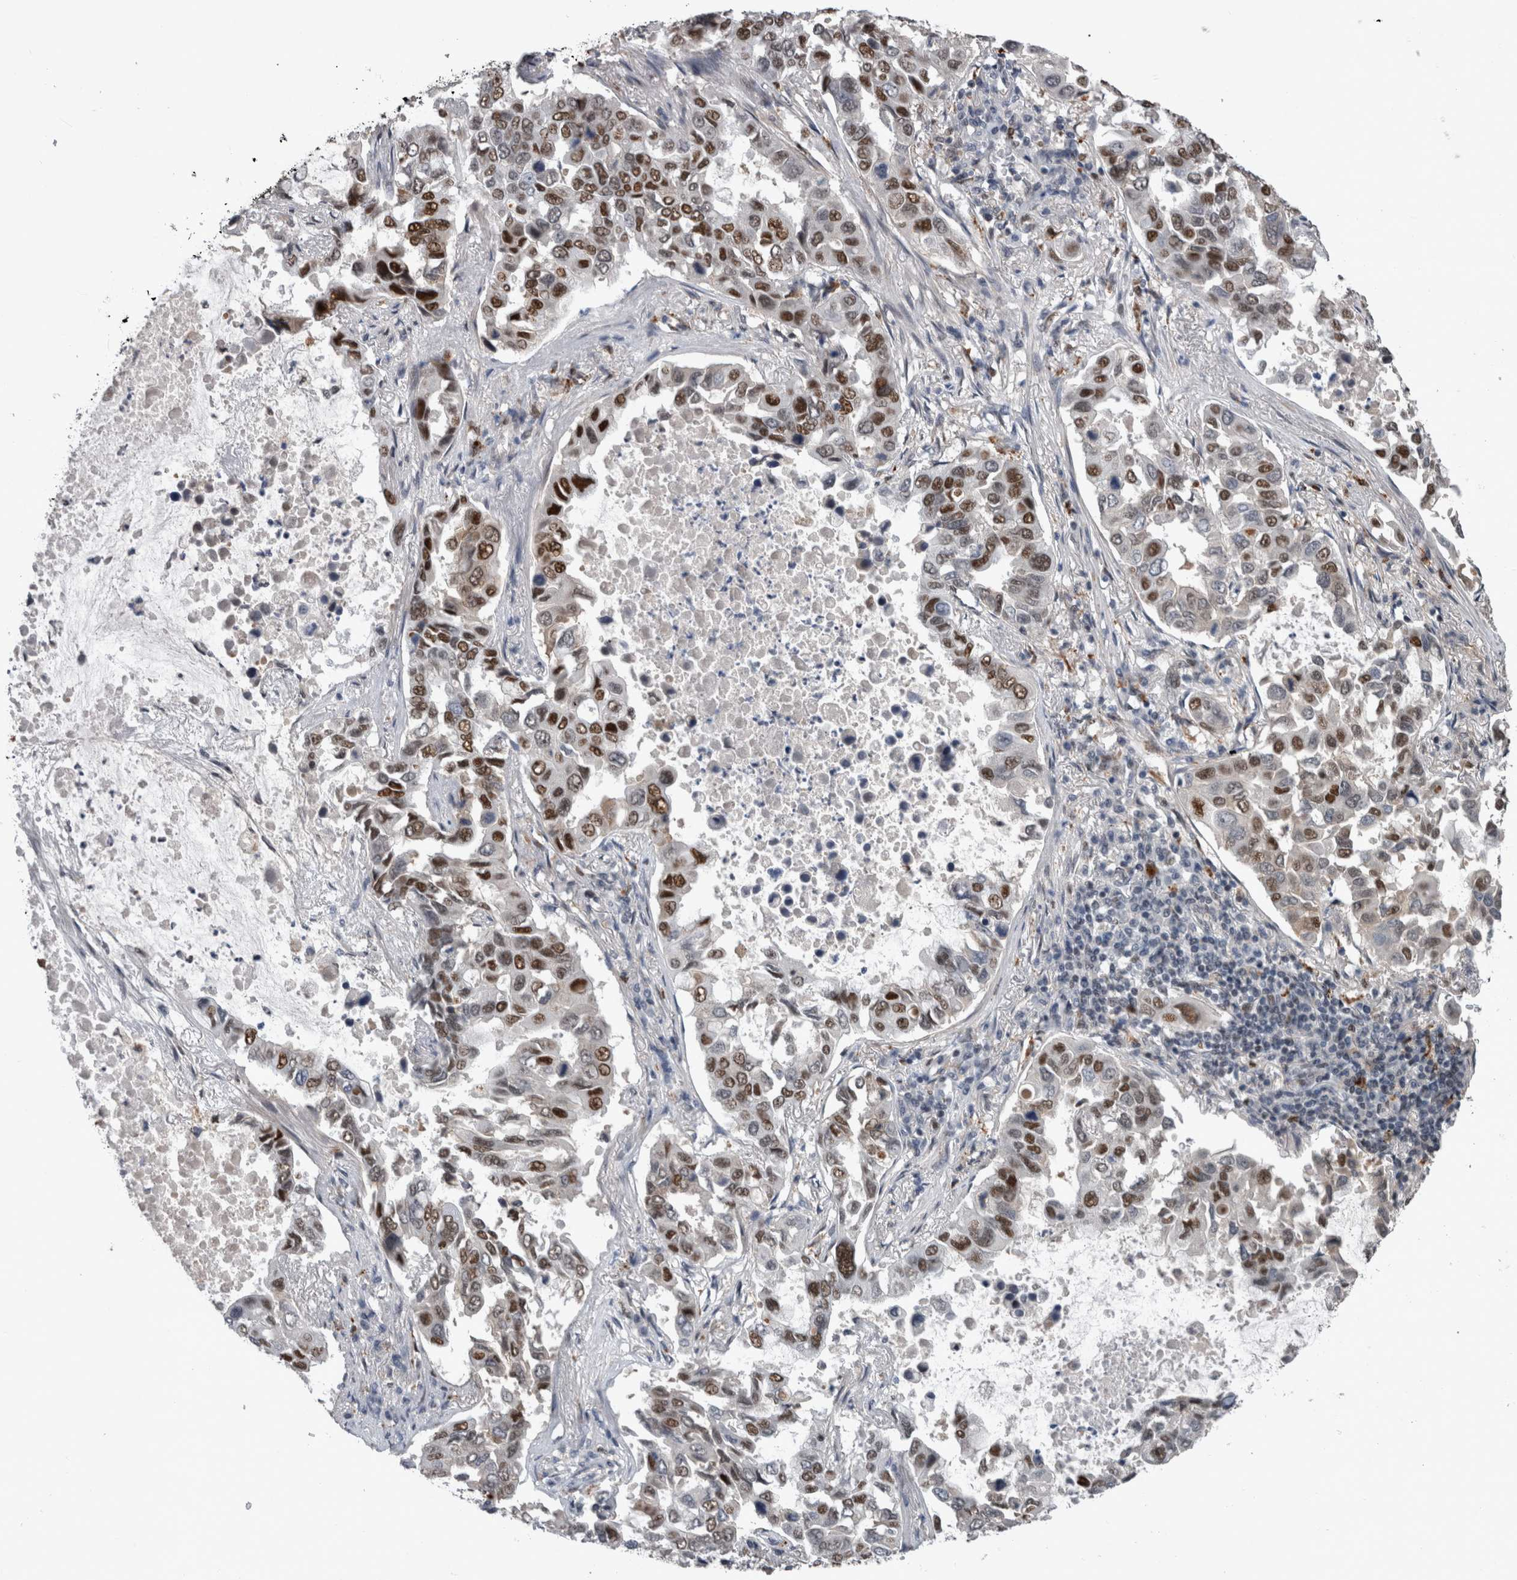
{"staining": {"intensity": "strong", "quantity": "25%-75%", "location": "nuclear"}, "tissue": "lung cancer", "cell_type": "Tumor cells", "image_type": "cancer", "snomed": [{"axis": "morphology", "description": "Adenocarcinoma, NOS"}, {"axis": "topography", "description": "Lung"}], "caption": "The immunohistochemical stain shows strong nuclear staining in tumor cells of lung adenocarcinoma tissue.", "gene": "POLD2", "patient": {"sex": "male", "age": 64}}